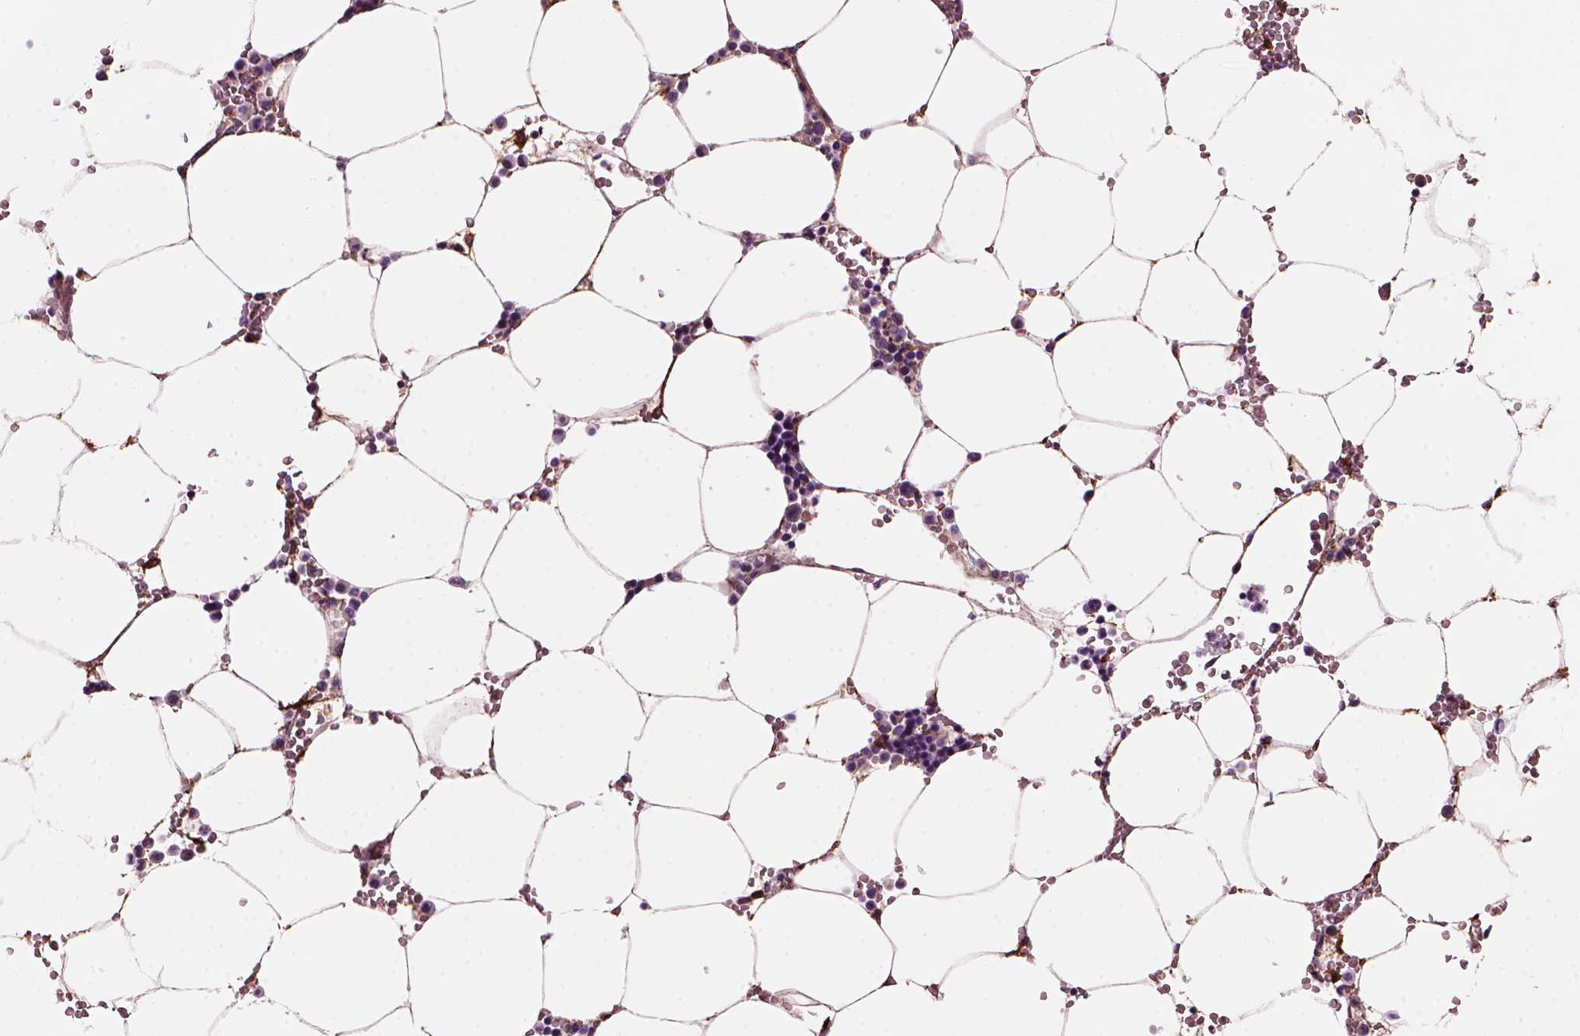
{"staining": {"intensity": "negative", "quantity": "none", "location": "none"}, "tissue": "bone marrow", "cell_type": "Hematopoietic cells", "image_type": "normal", "snomed": [{"axis": "morphology", "description": "Normal tissue, NOS"}, {"axis": "topography", "description": "Bone marrow"}], "caption": "A high-resolution image shows immunohistochemistry (IHC) staining of unremarkable bone marrow, which reveals no significant expression in hematopoietic cells. The staining is performed using DAB brown chromogen with nuclei counter-stained in using hematoxylin.", "gene": "MARCKS", "patient": {"sex": "female", "age": 52}}